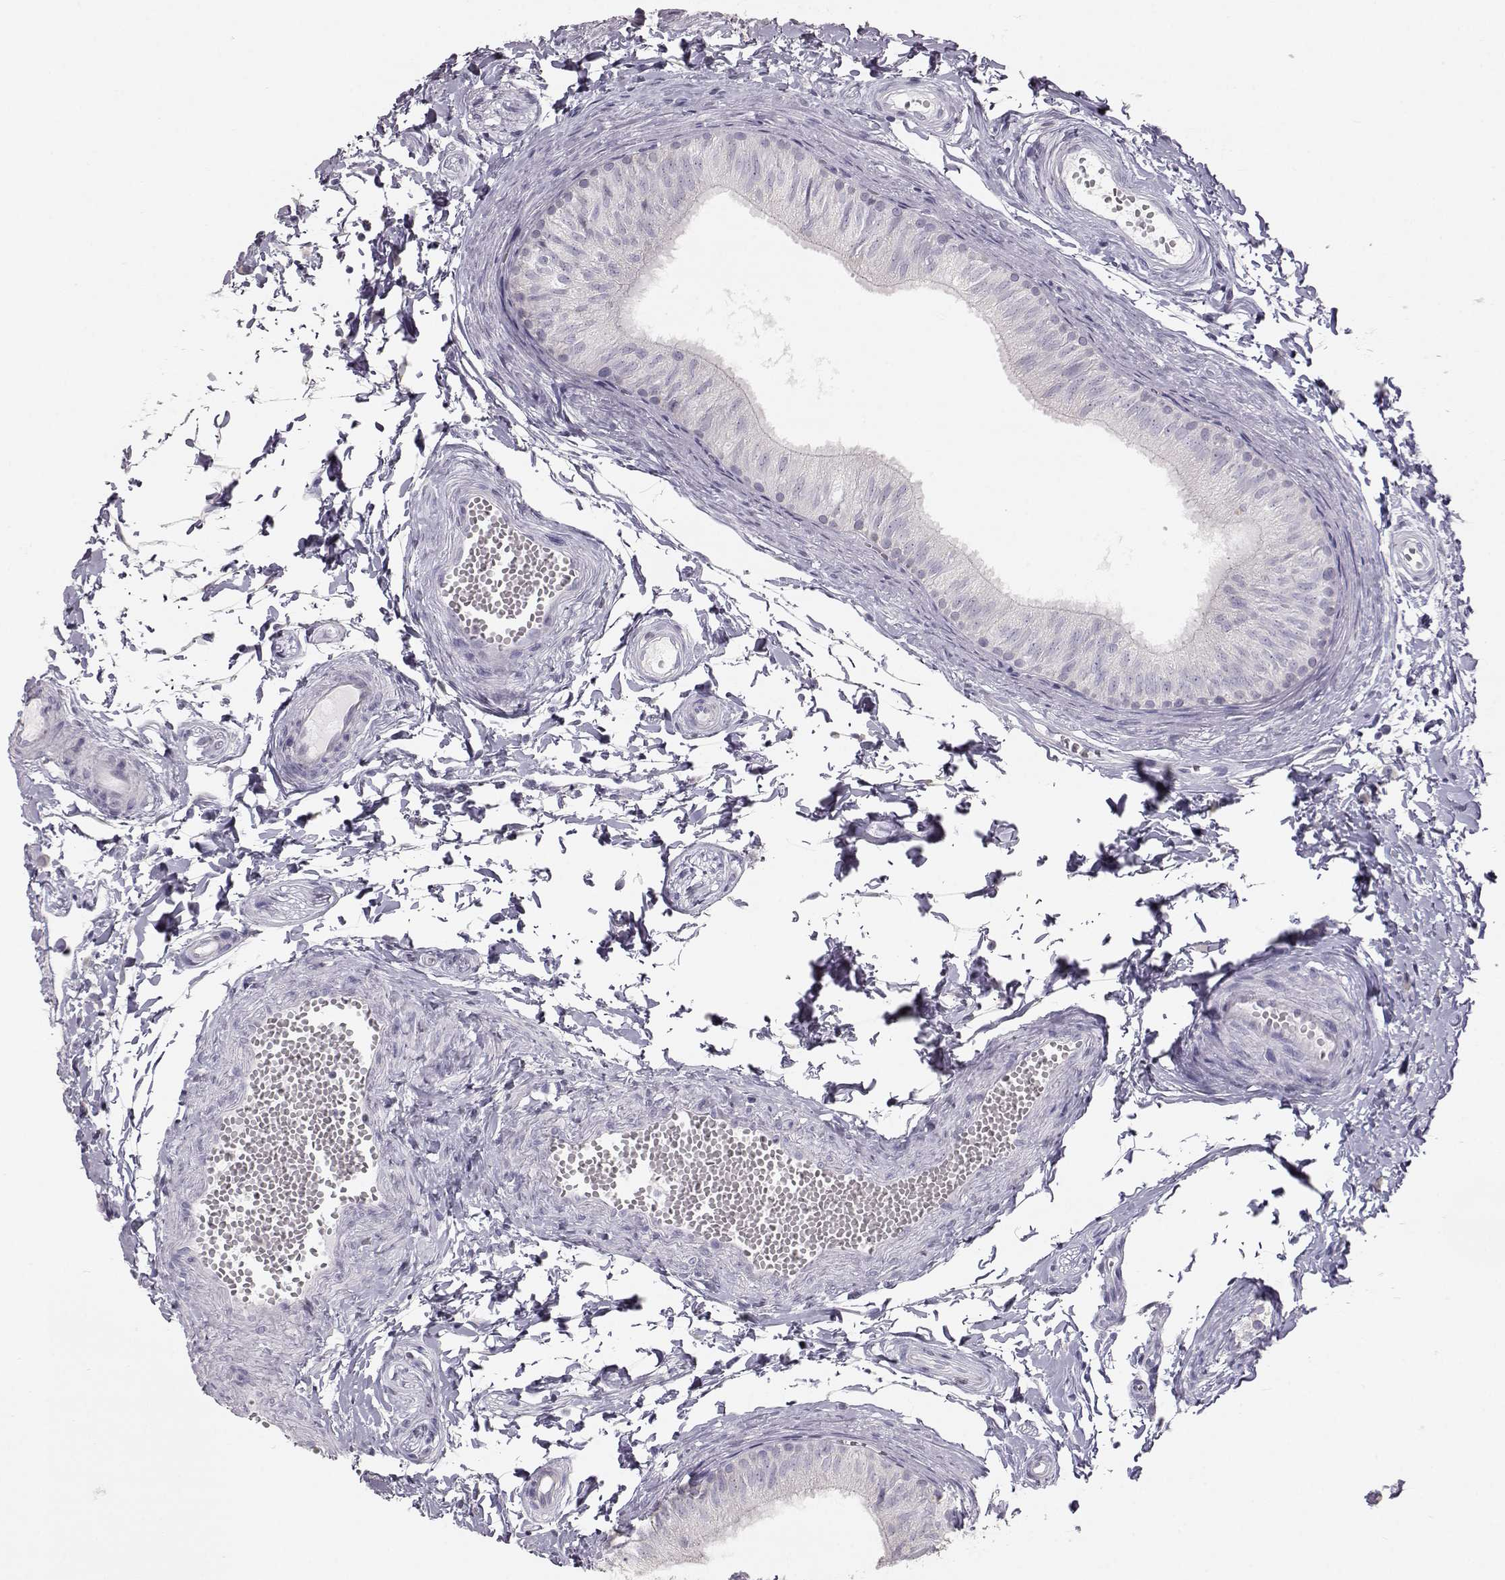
{"staining": {"intensity": "negative", "quantity": "none", "location": "none"}, "tissue": "epididymis", "cell_type": "Glandular cells", "image_type": "normal", "snomed": [{"axis": "morphology", "description": "Normal tissue, NOS"}, {"axis": "topography", "description": "Epididymis"}], "caption": "There is no significant positivity in glandular cells of epididymis. (DAB (3,3'-diaminobenzidine) immunohistochemistry (IHC), high magnification).", "gene": "KRT31", "patient": {"sex": "male", "age": 22}}